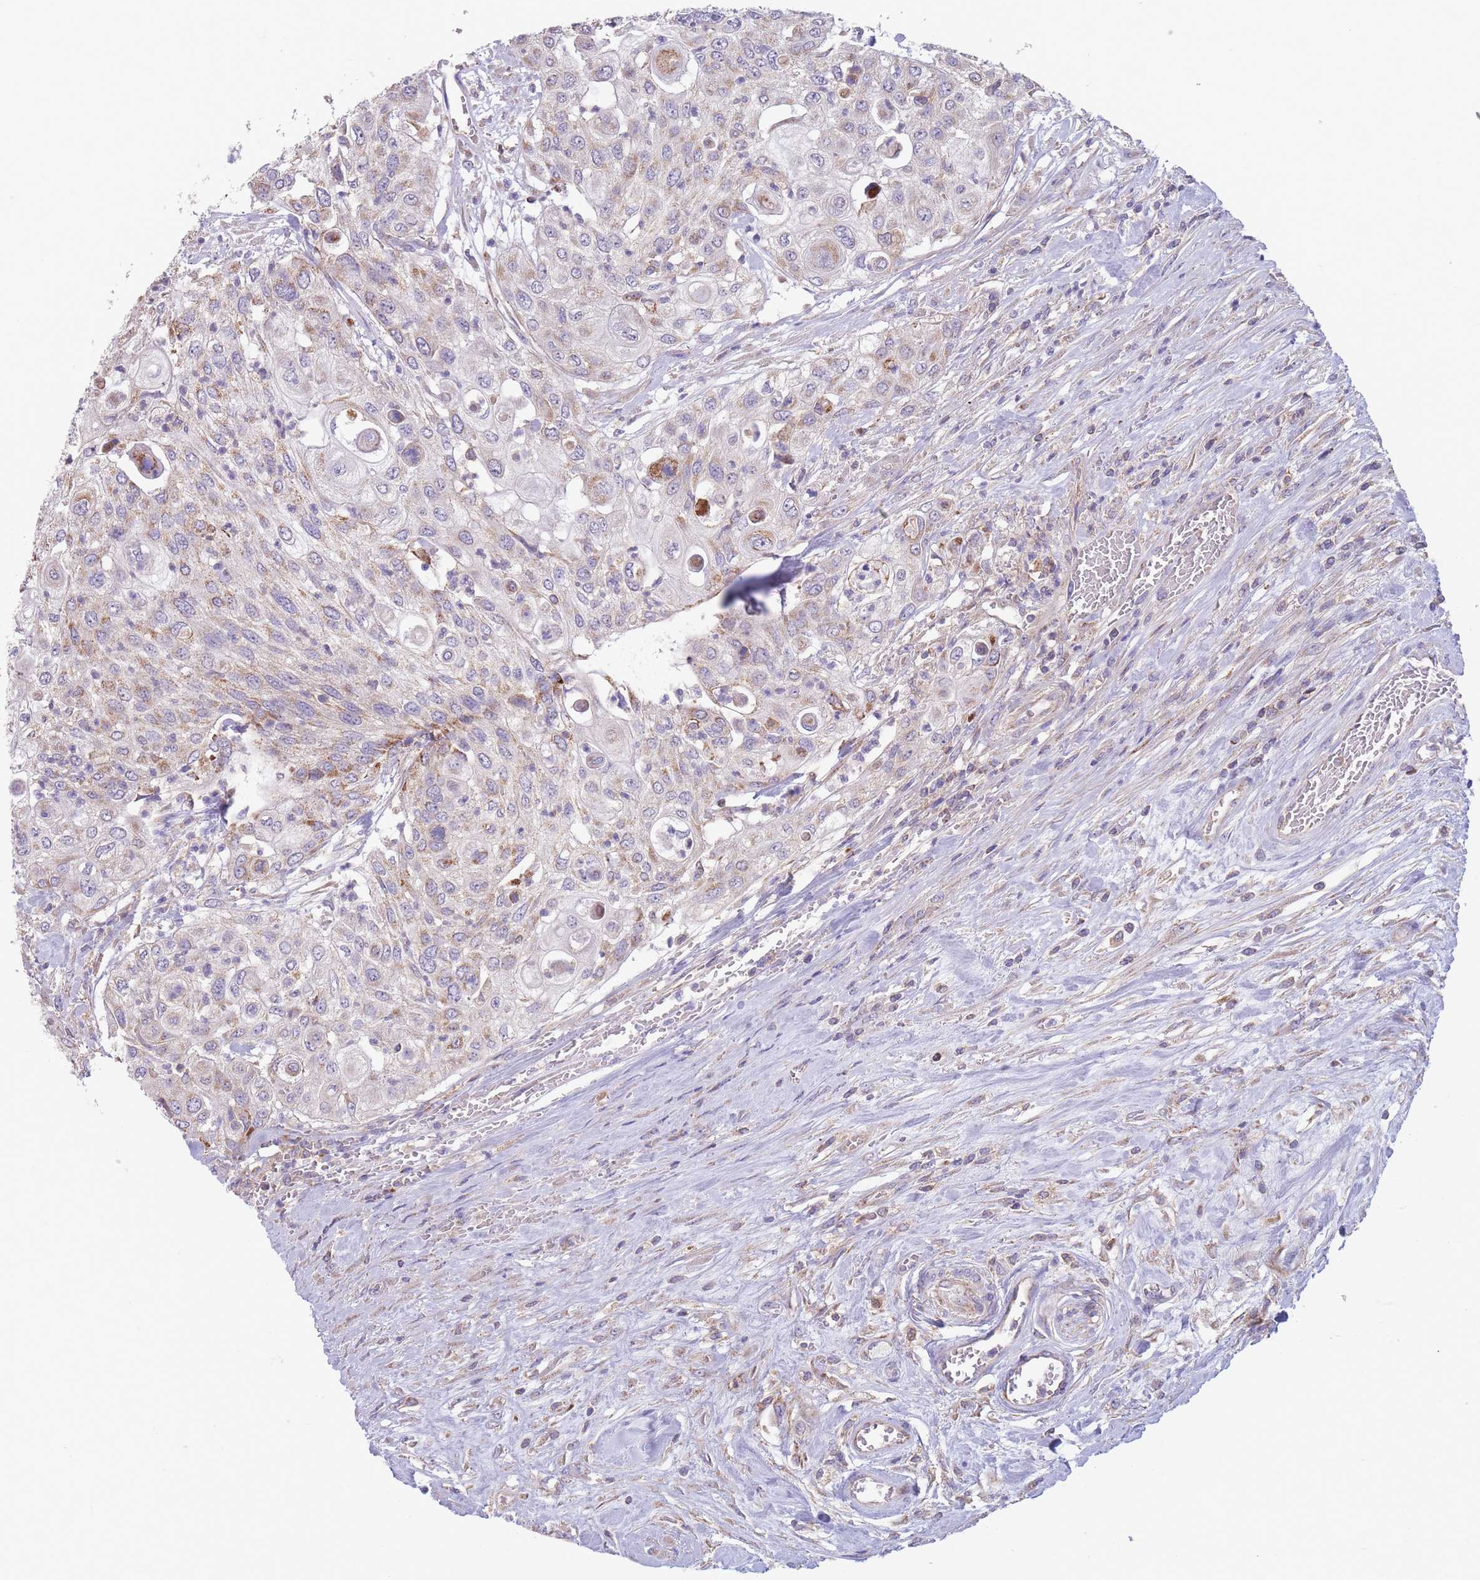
{"staining": {"intensity": "moderate", "quantity": "<25%", "location": "cytoplasmic/membranous"}, "tissue": "urothelial cancer", "cell_type": "Tumor cells", "image_type": "cancer", "snomed": [{"axis": "morphology", "description": "Urothelial carcinoma, High grade"}, {"axis": "topography", "description": "Urinary bladder"}], "caption": "Approximately <25% of tumor cells in urothelial cancer show moderate cytoplasmic/membranous protein staining as visualized by brown immunohistochemical staining.", "gene": "SLC25A42", "patient": {"sex": "female", "age": 79}}